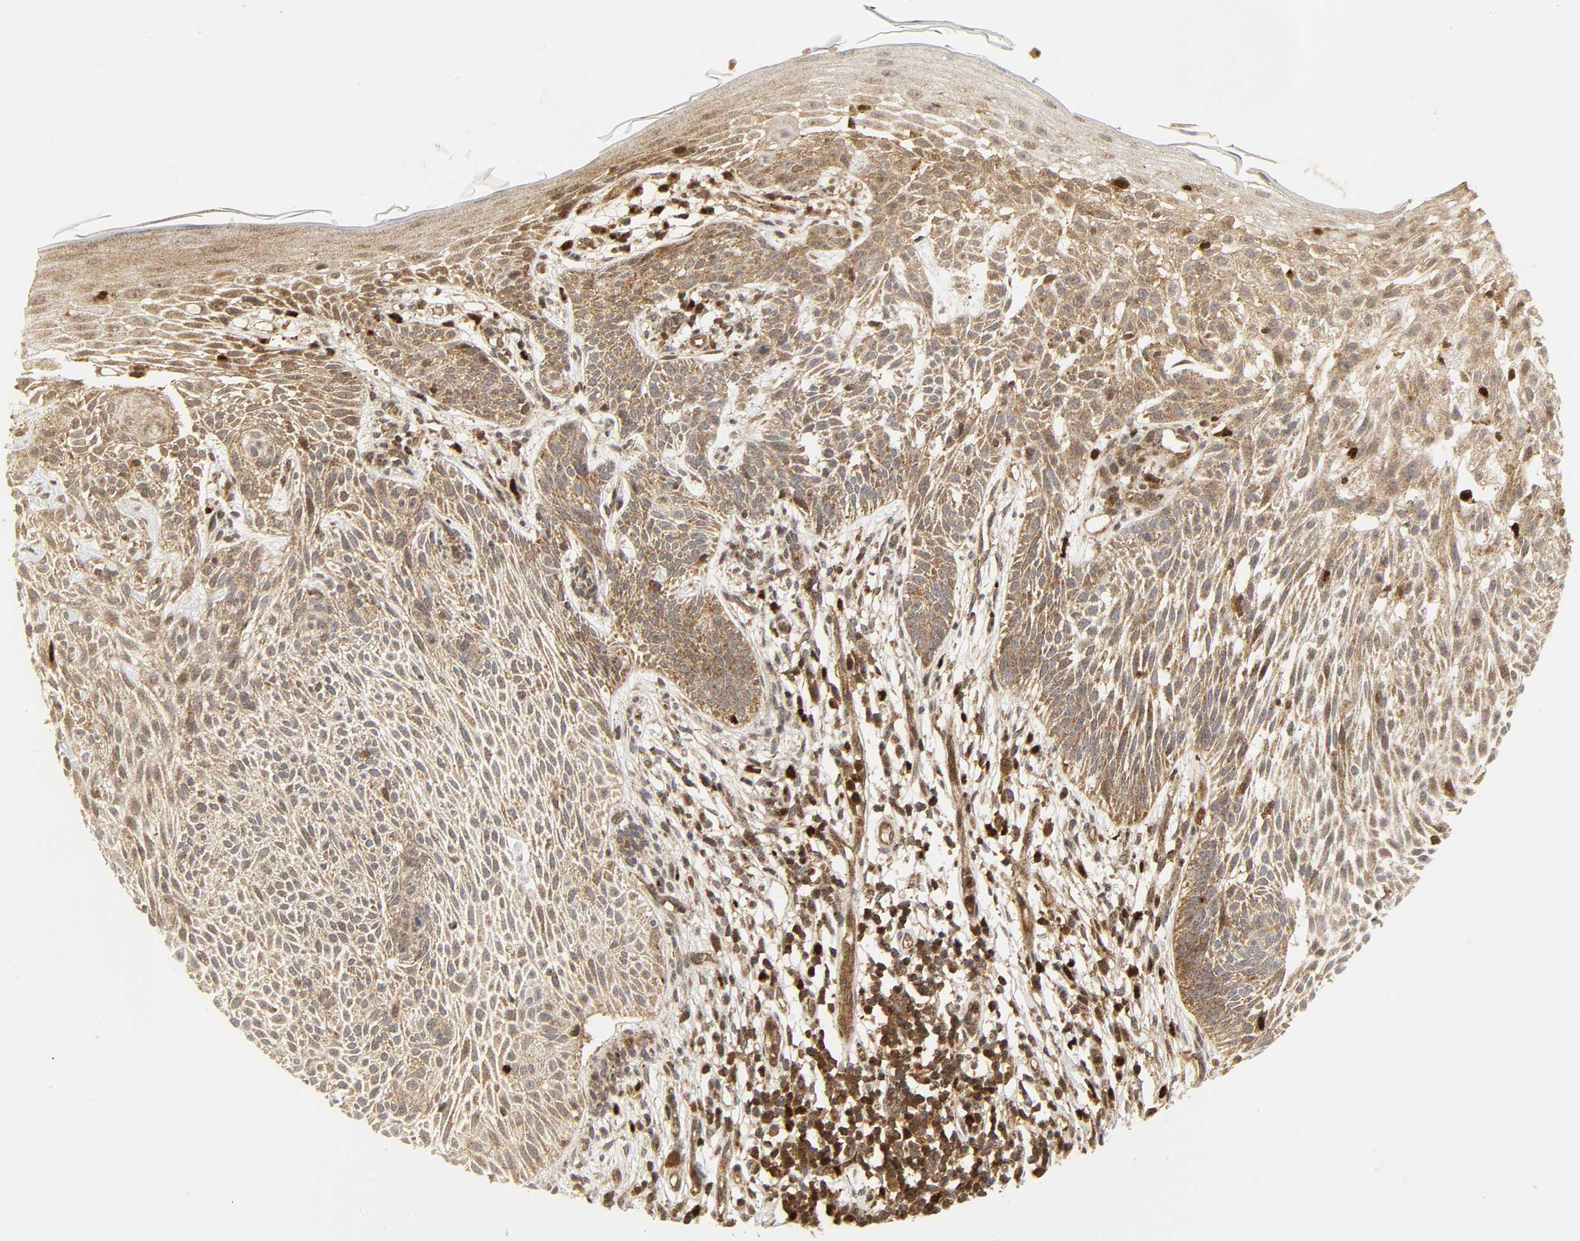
{"staining": {"intensity": "moderate", "quantity": ">75%", "location": "cytoplasmic/membranous"}, "tissue": "skin cancer", "cell_type": "Tumor cells", "image_type": "cancer", "snomed": [{"axis": "morphology", "description": "Normal tissue, NOS"}, {"axis": "morphology", "description": "Basal cell carcinoma"}, {"axis": "topography", "description": "Skin"}], "caption": "Moderate cytoplasmic/membranous positivity is present in approximately >75% of tumor cells in basal cell carcinoma (skin).", "gene": "CHUK", "patient": {"sex": "female", "age": 69}}